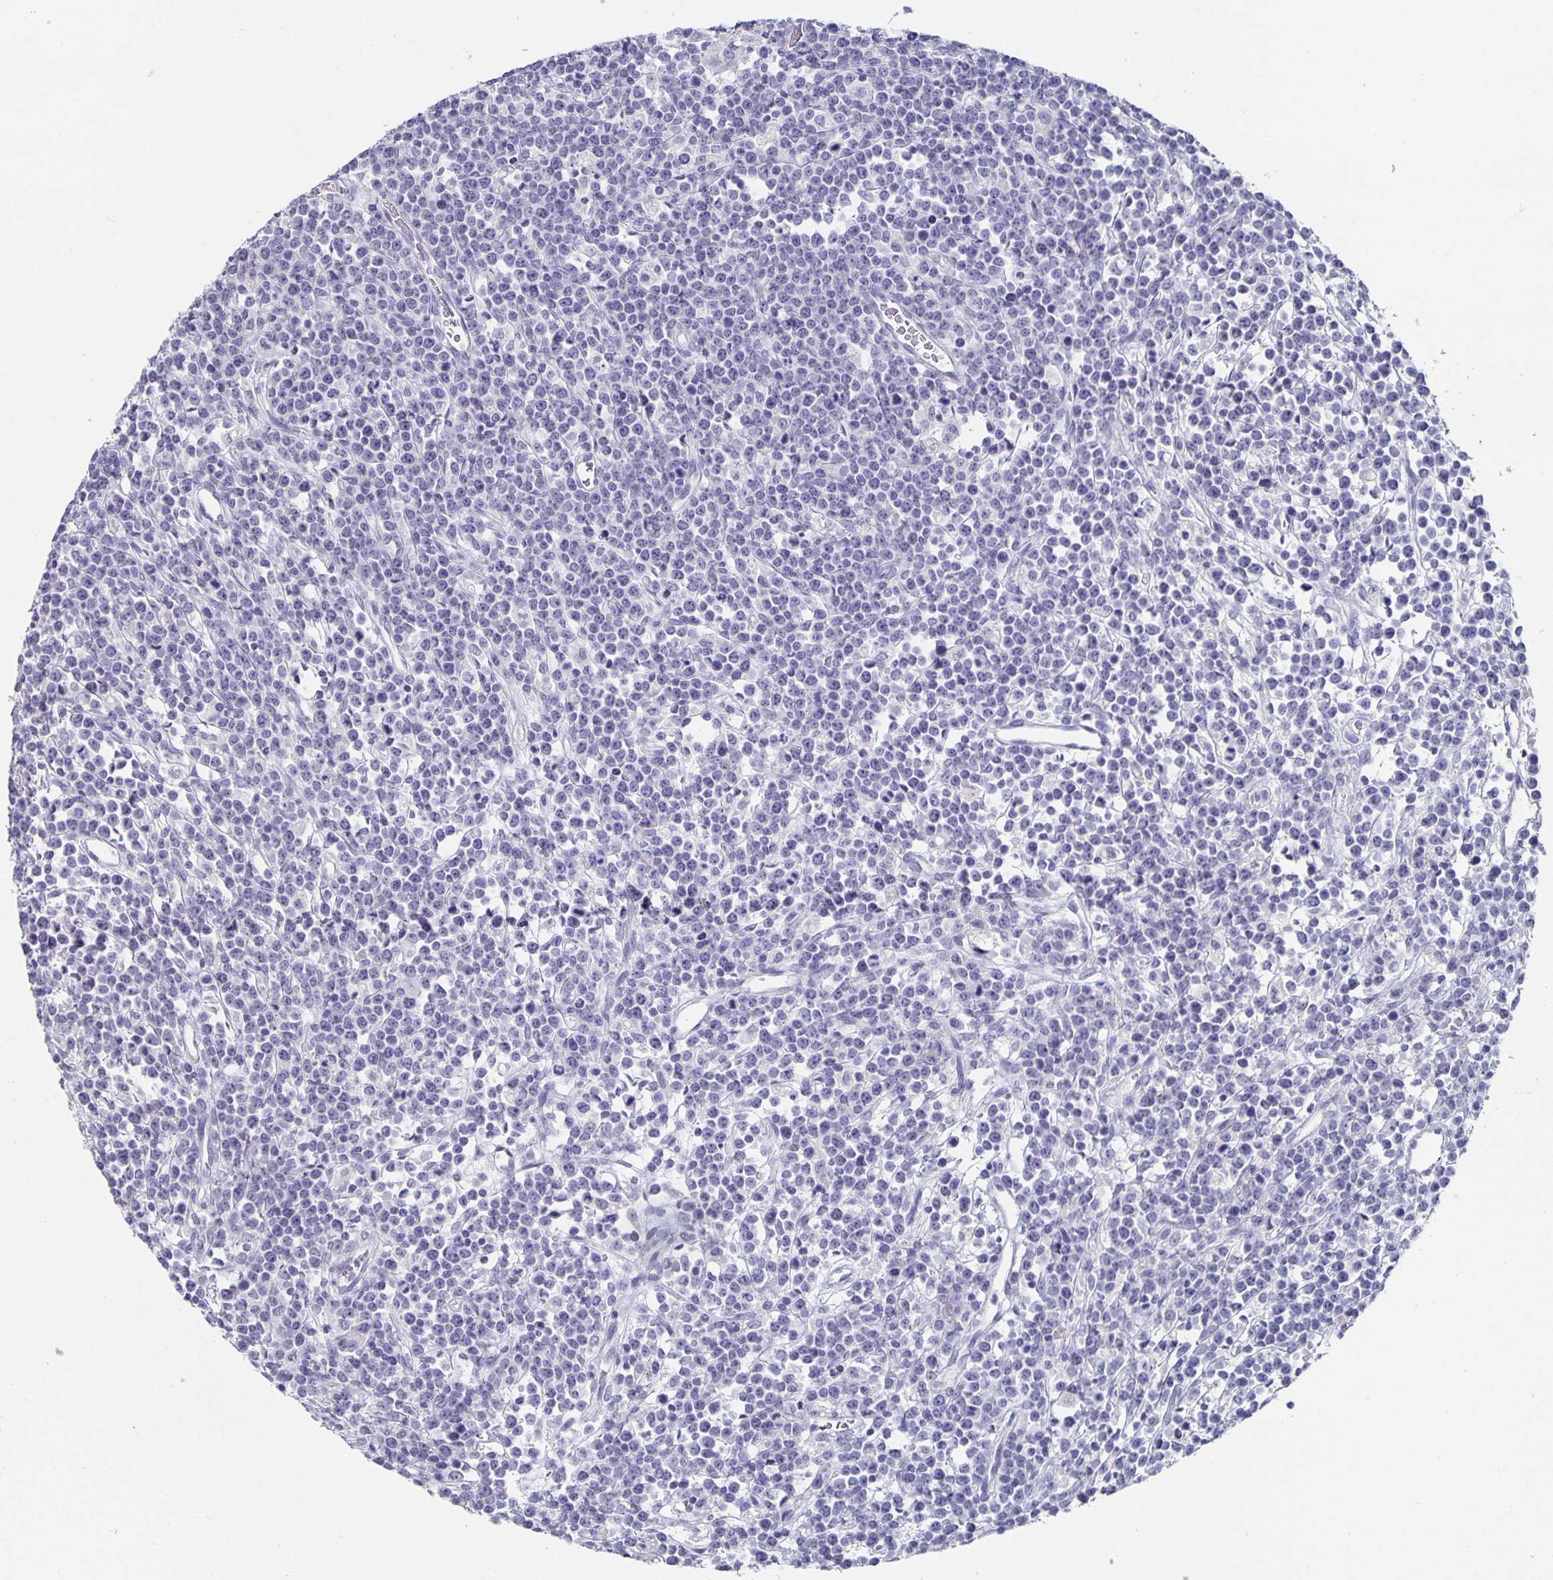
{"staining": {"intensity": "negative", "quantity": "none", "location": "none"}, "tissue": "lymphoma", "cell_type": "Tumor cells", "image_type": "cancer", "snomed": [{"axis": "morphology", "description": "Malignant lymphoma, non-Hodgkin's type, High grade"}, {"axis": "topography", "description": "Ovary"}], "caption": "IHC micrograph of neoplastic tissue: human malignant lymphoma, non-Hodgkin's type (high-grade) stained with DAB (3,3'-diaminobenzidine) displays no significant protein staining in tumor cells.", "gene": "CHGA", "patient": {"sex": "female", "age": 56}}